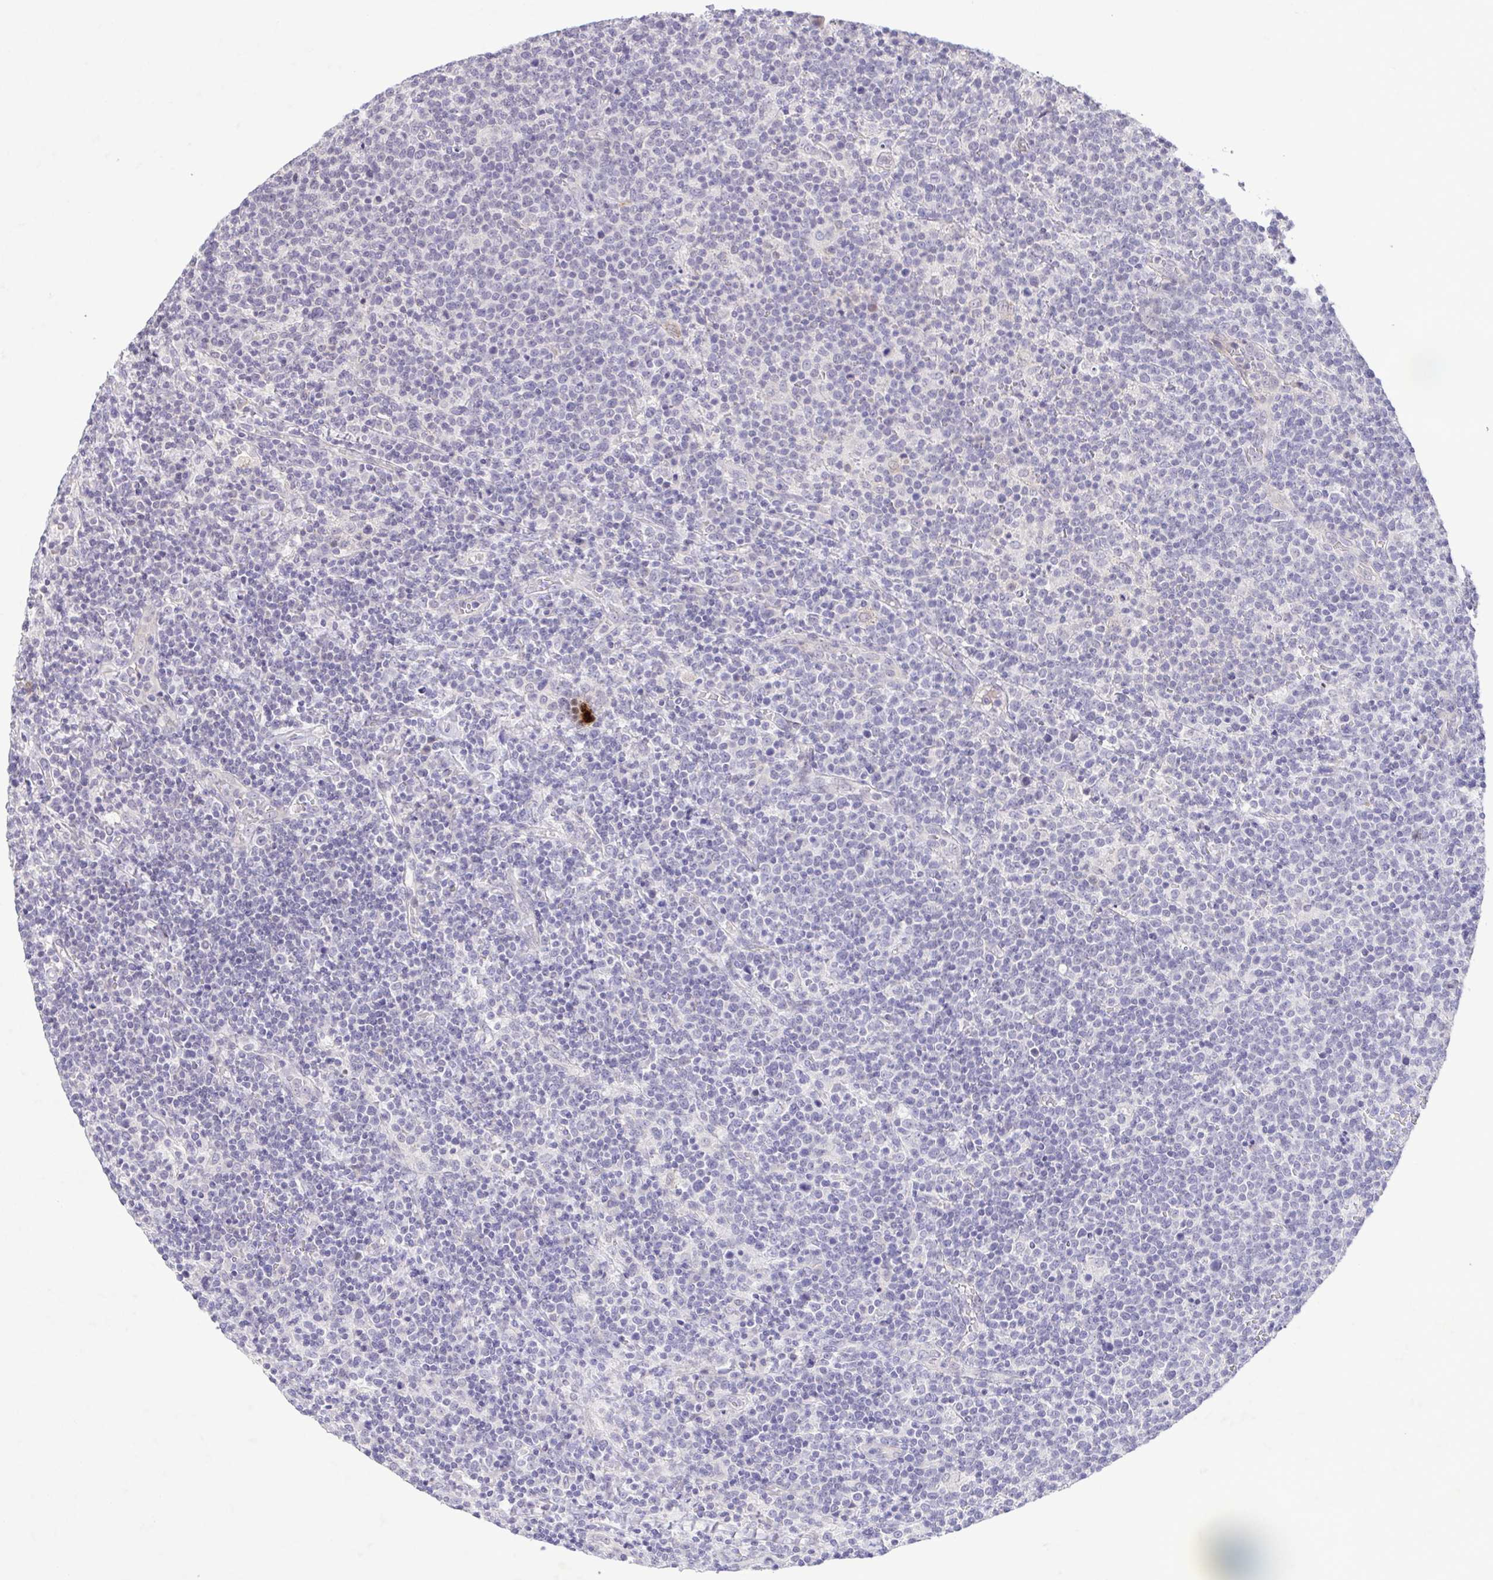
{"staining": {"intensity": "negative", "quantity": "none", "location": "none"}, "tissue": "lymphoma", "cell_type": "Tumor cells", "image_type": "cancer", "snomed": [{"axis": "morphology", "description": "Malignant lymphoma, non-Hodgkin's type, High grade"}, {"axis": "topography", "description": "Lymph node"}], "caption": "This is a histopathology image of IHC staining of high-grade malignant lymphoma, non-Hodgkin's type, which shows no positivity in tumor cells. Brightfield microscopy of immunohistochemistry stained with DAB (brown) and hematoxylin (blue), captured at high magnification.", "gene": "IL1RN", "patient": {"sex": "male", "age": 61}}